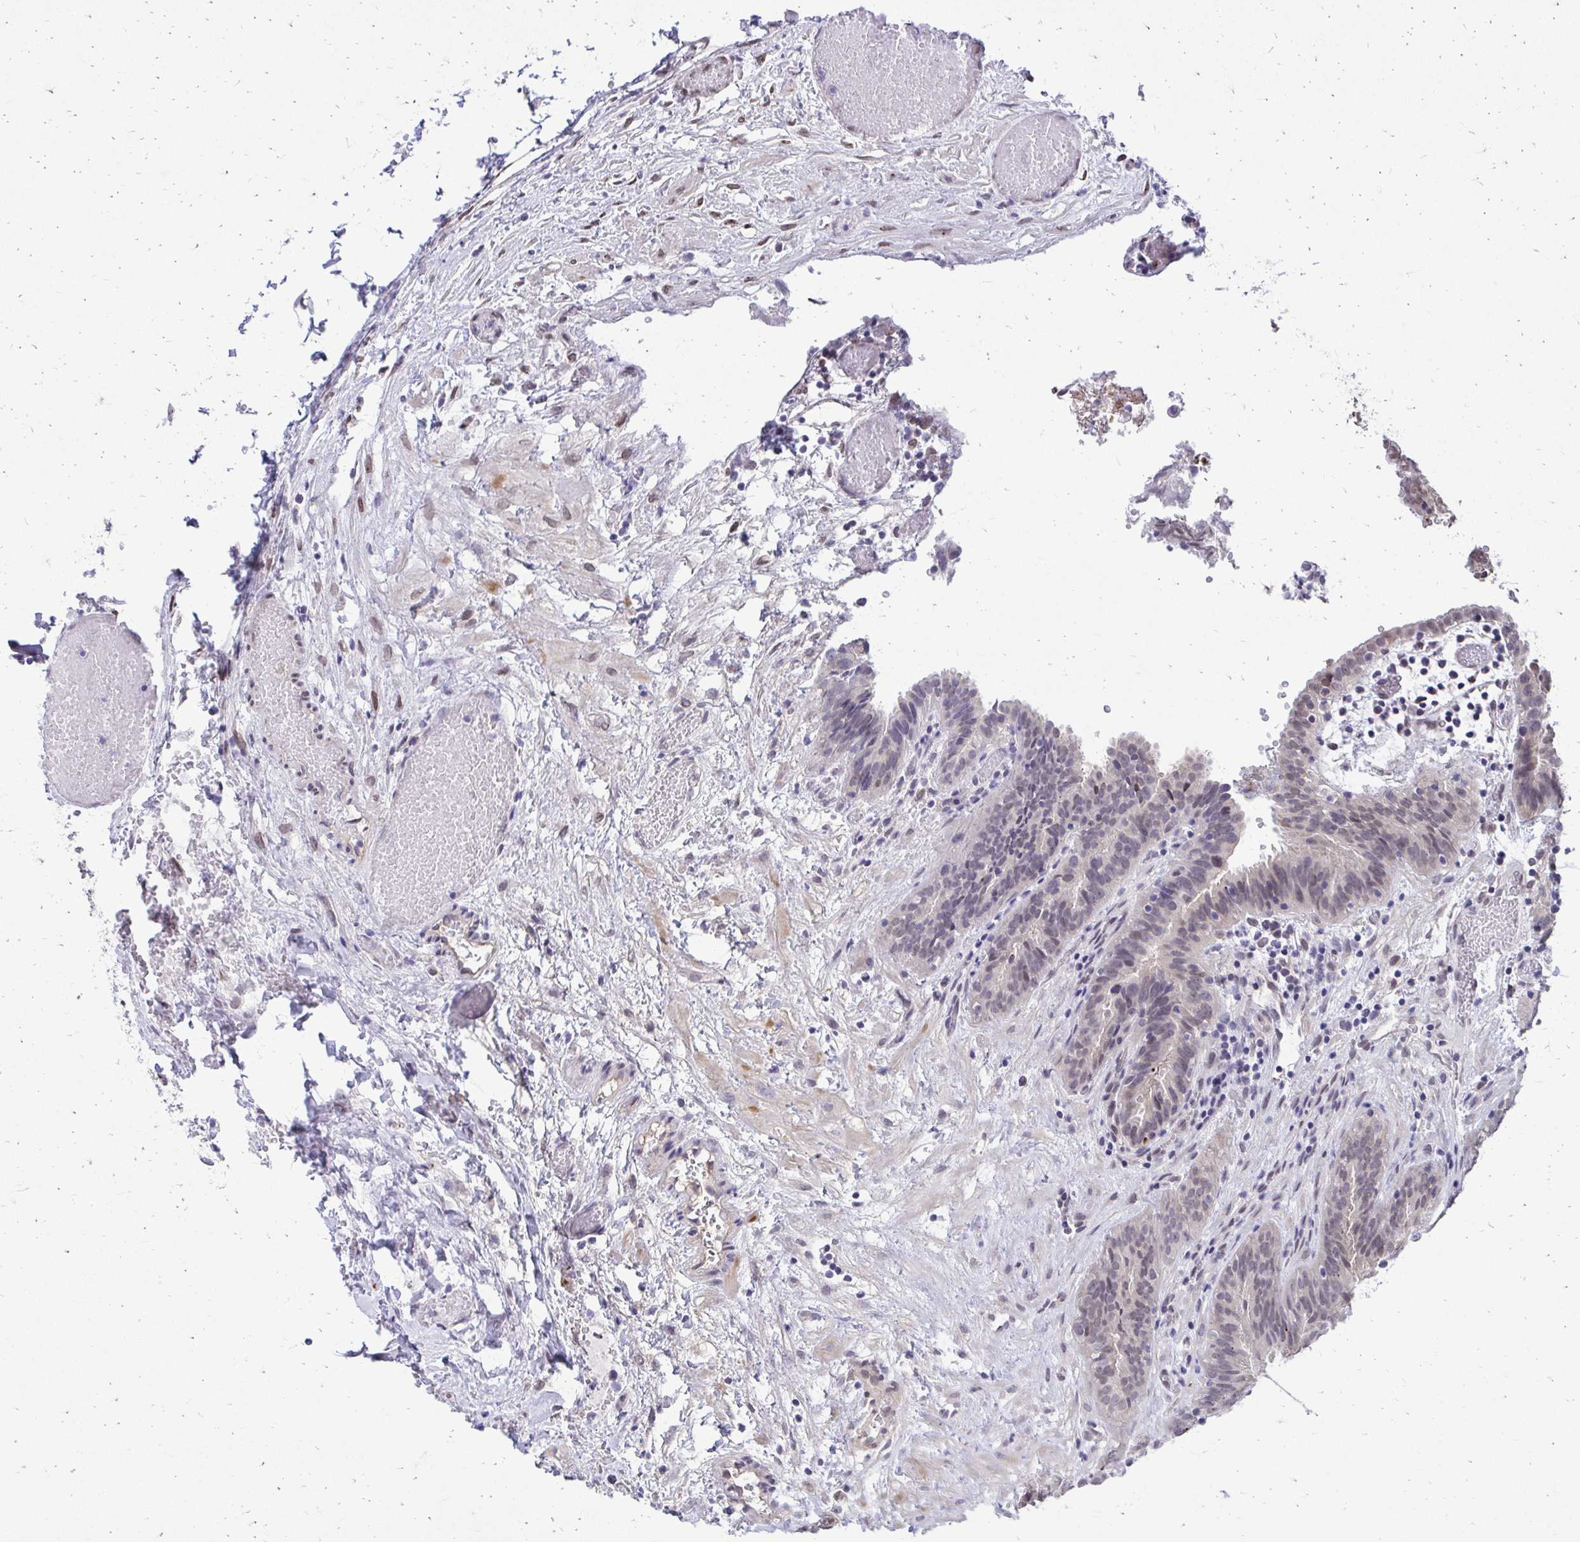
{"staining": {"intensity": "moderate", "quantity": "25%-75%", "location": "nuclear"}, "tissue": "fallopian tube", "cell_type": "Glandular cells", "image_type": "normal", "snomed": [{"axis": "morphology", "description": "Normal tissue, NOS"}, {"axis": "topography", "description": "Fallopian tube"}], "caption": "Protein staining of benign fallopian tube exhibits moderate nuclear positivity in about 25%-75% of glandular cells.", "gene": "BANF1", "patient": {"sex": "female", "age": 37}}